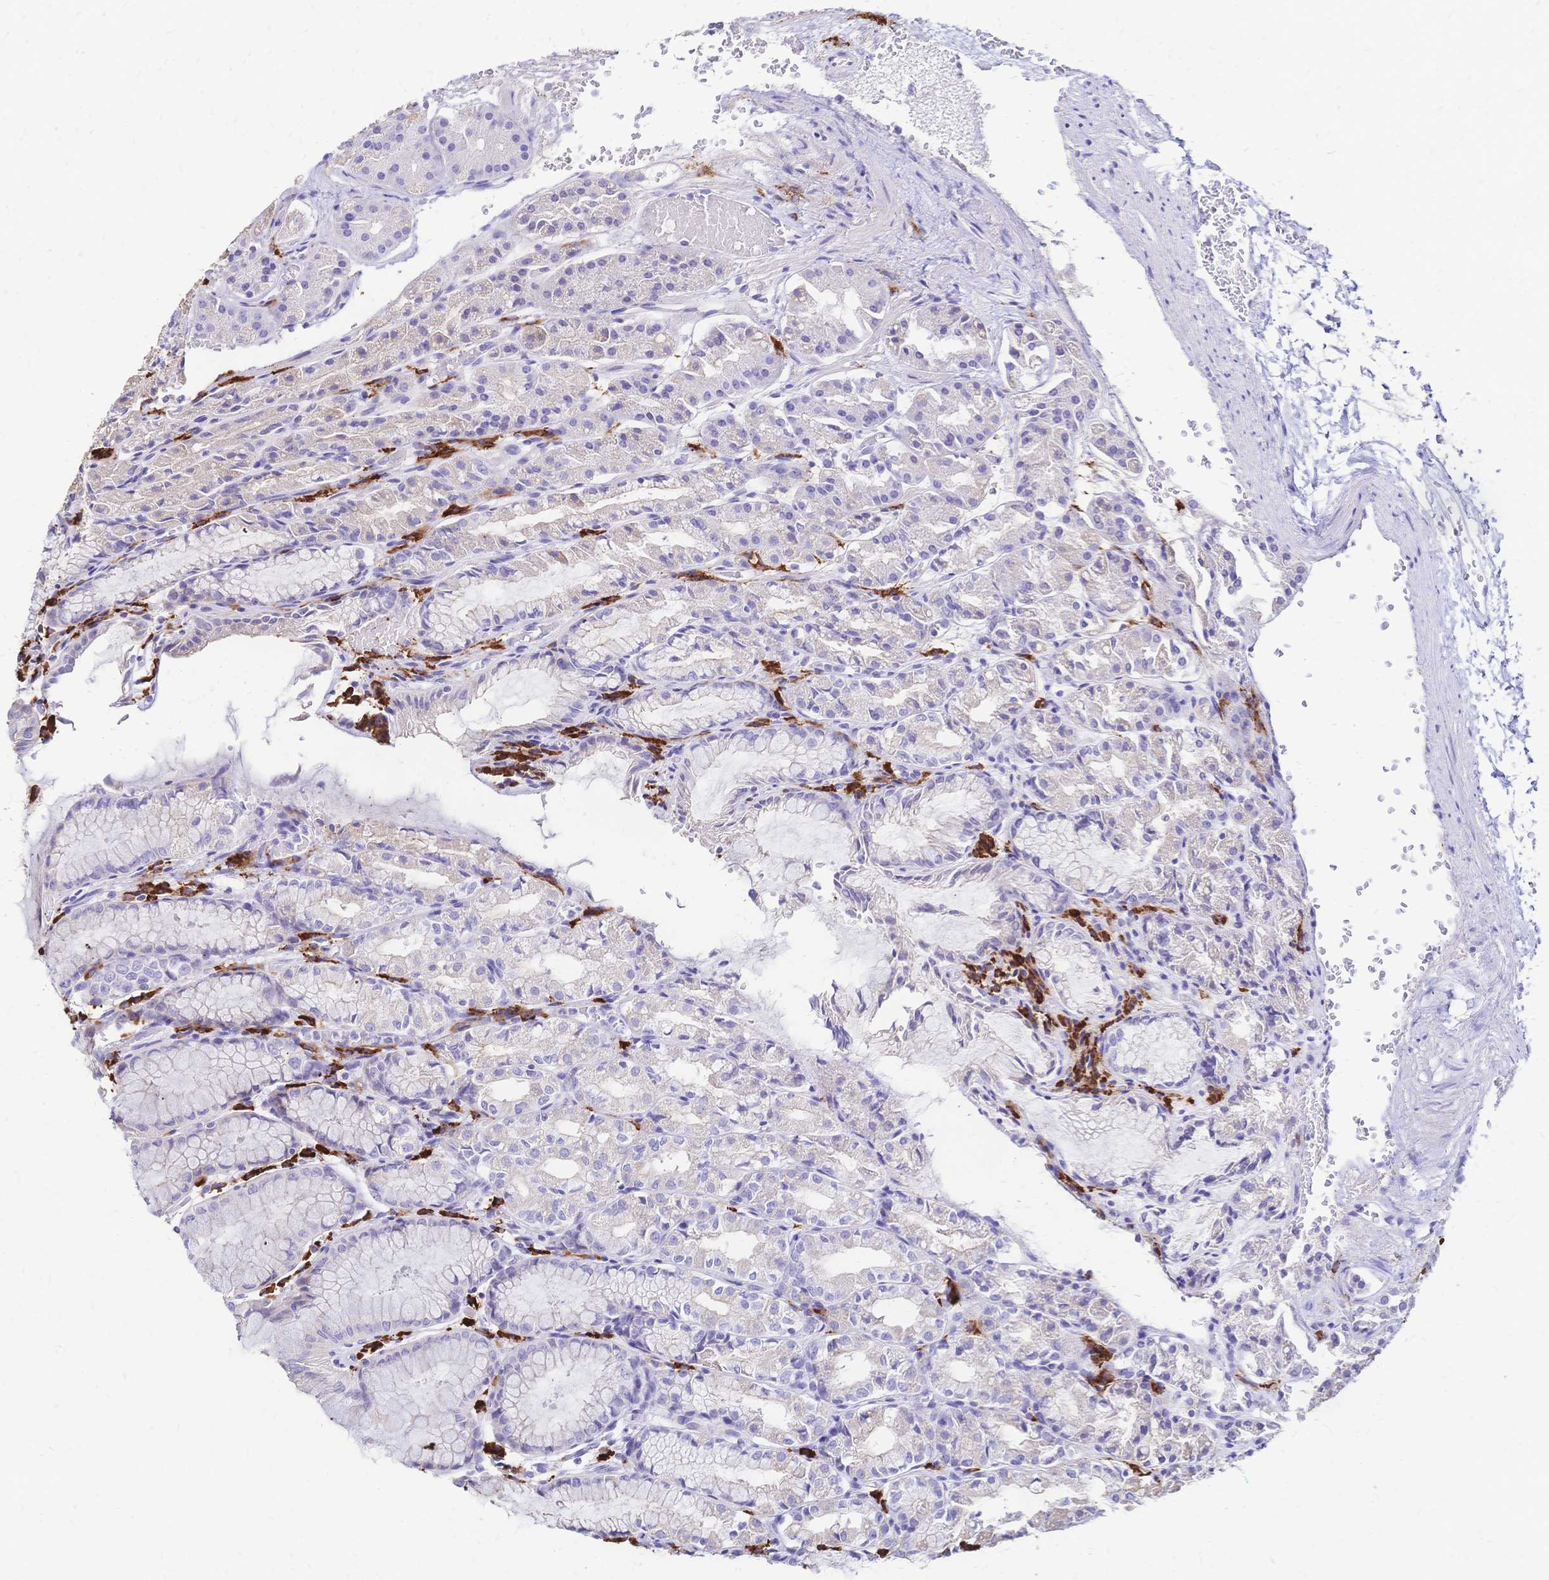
{"staining": {"intensity": "weak", "quantity": "<25%", "location": "cytoplasmic/membranous"}, "tissue": "stomach", "cell_type": "Glandular cells", "image_type": "normal", "snomed": [{"axis": "morphology", "description": "Normal tissue, NOS"}, {"axis": "topography", "description": "Stomach"}], "caption": "High power microscopy micrograph of an immunohistochemistry (IHC) photomicrograph of normal stomach, revealing no significant positivity in glandular cells.", "gene": "IL2RA", "patient": {"sex": "female", "age": 57}}